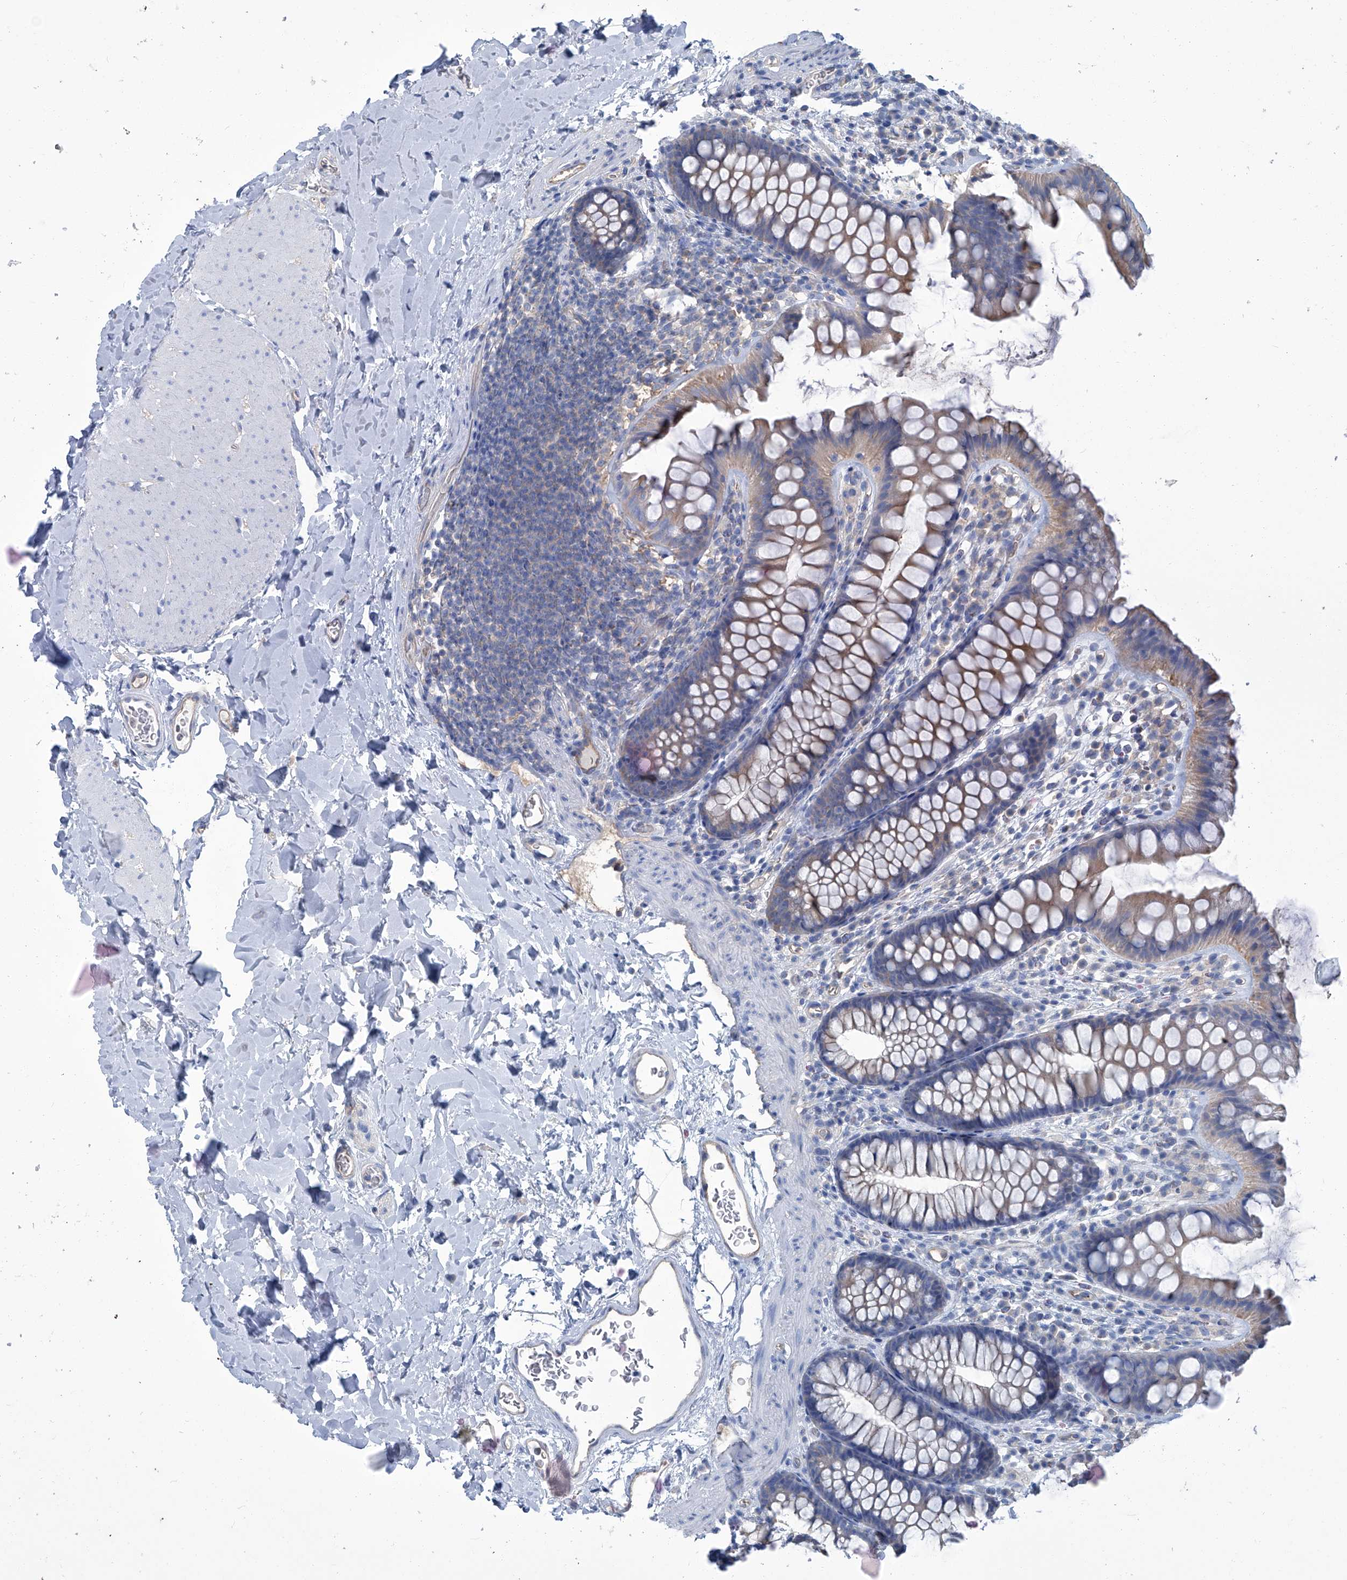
{"staining": {"intensity": "weak", "quantity": "25%-75%", "location": "cytoplasmic/membranous"}, "tissue": "colon", "cell_type": "Endothelial cells", "image_type": "normal", "snomed": [{"axis": "morphology", "description": "Normal tissue, NOS"}, {"axis": "topography", "description": "Colon"}], "caption": "Immunohistochemistry (IHC) photomicrograph of benign colon: colon stained using immunohistochemistry (IHC) exhibits low levels of weak protein expression localized specifically in the cytoplasmic/membranous of endothelial cells, appearing as a cytoplasmic/membranous brown color.", "gene": "PFKL", "patient": {"sex": "female", "age": 62}}